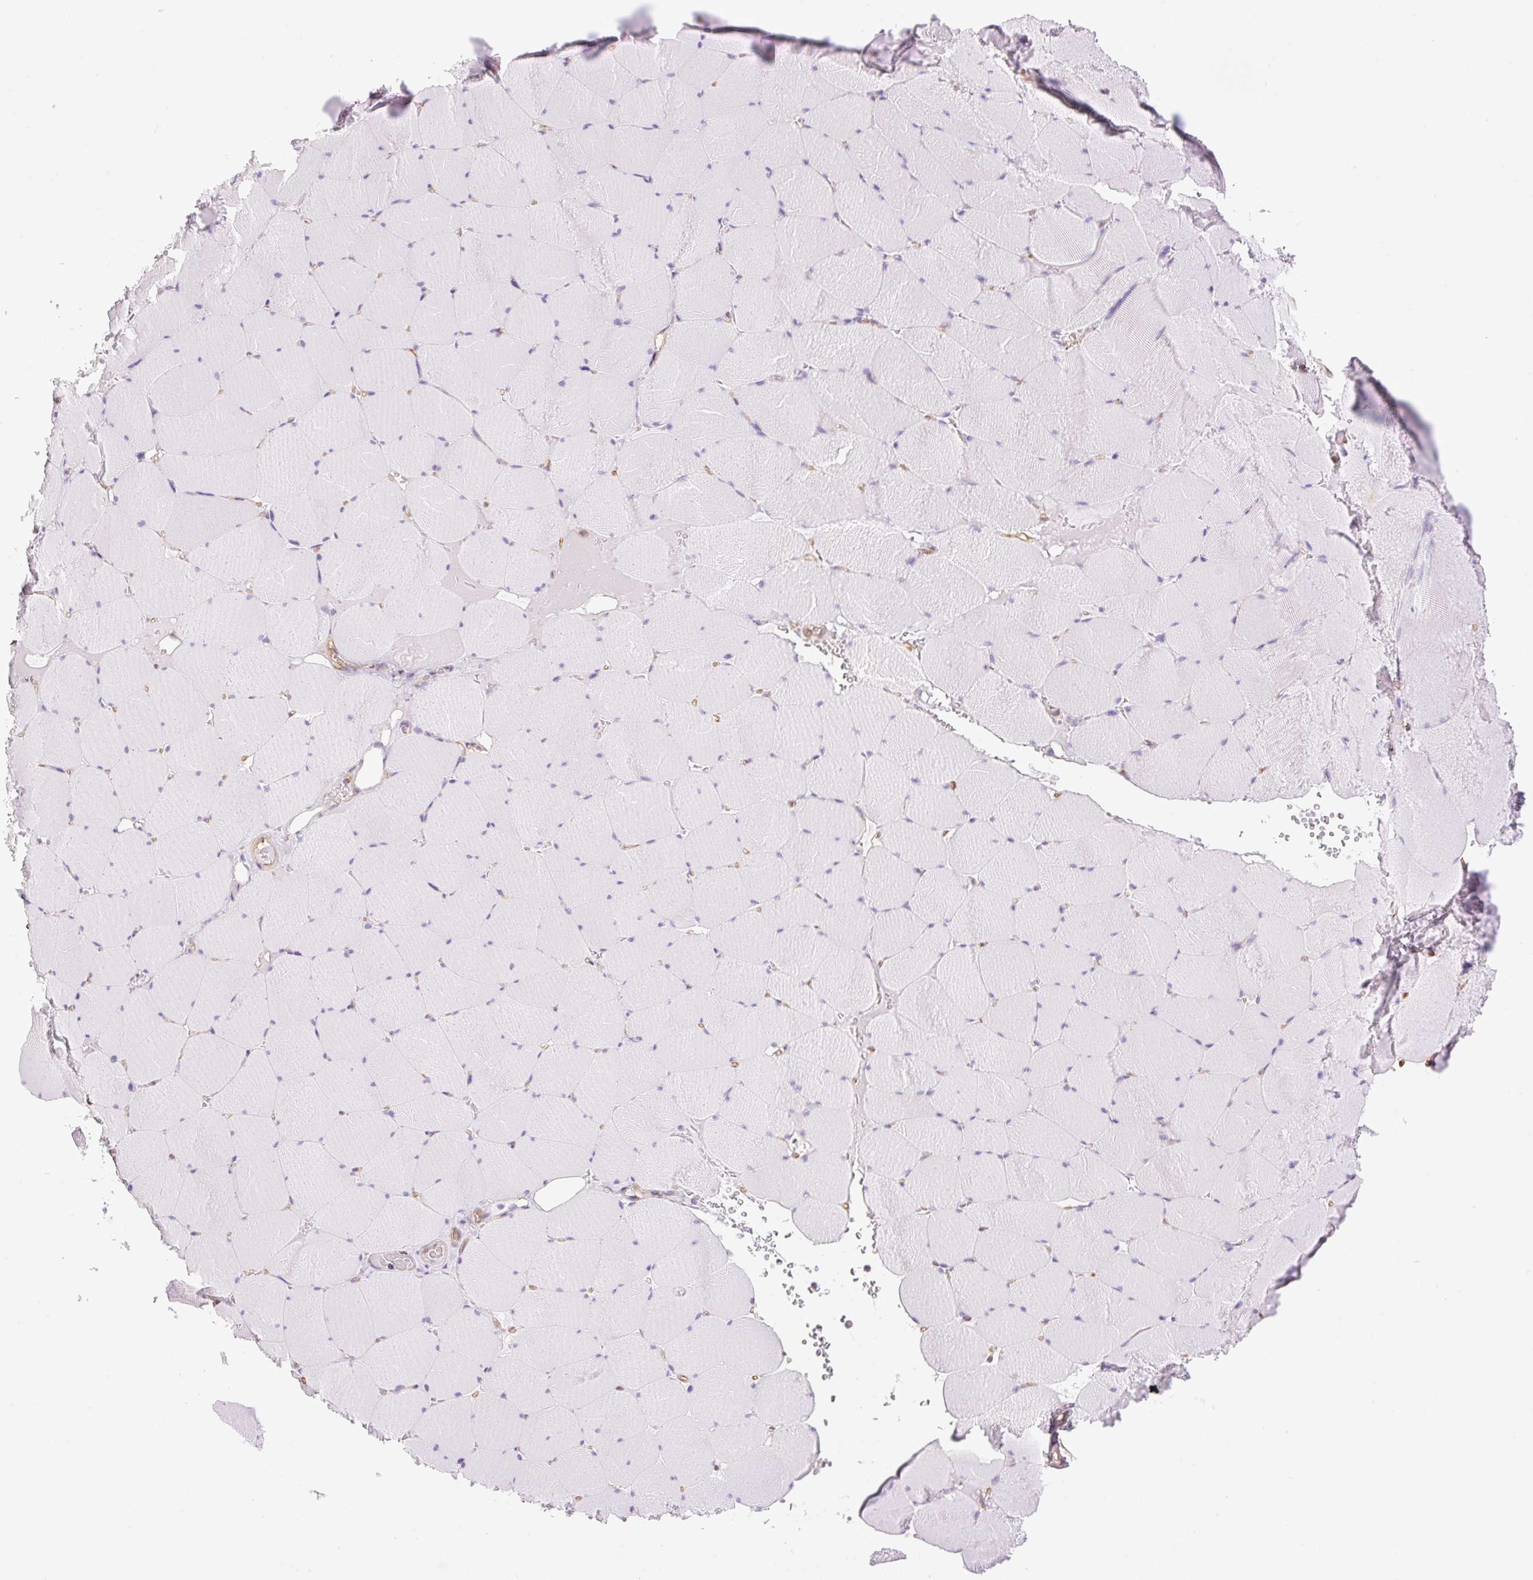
{"staining": {"intensity": "negative", "quantity": "none", "location": "none"}, "tissue": "skeletal muscle", "cell_type": "Myocytes", "image_type": "normal", "snomed": [{"axis": "morphology", "description": "Normal tissue, NOS"}, {"axis": "topography", "description": "Skeletal muscle"}, {"axis": "topography", "description": "Head-Neck"}], "caption": "DAB (3,3'-diaminobenzidine) immunohistochemical staining of benign human skeletal muscle reveals no significant expression in myocytes. (DAB (3,3'-diaminobenzidine) immunohistochemistry, high magnification).", "gene": "EHD1", "patient": {"sex": "male", "age": 66}}